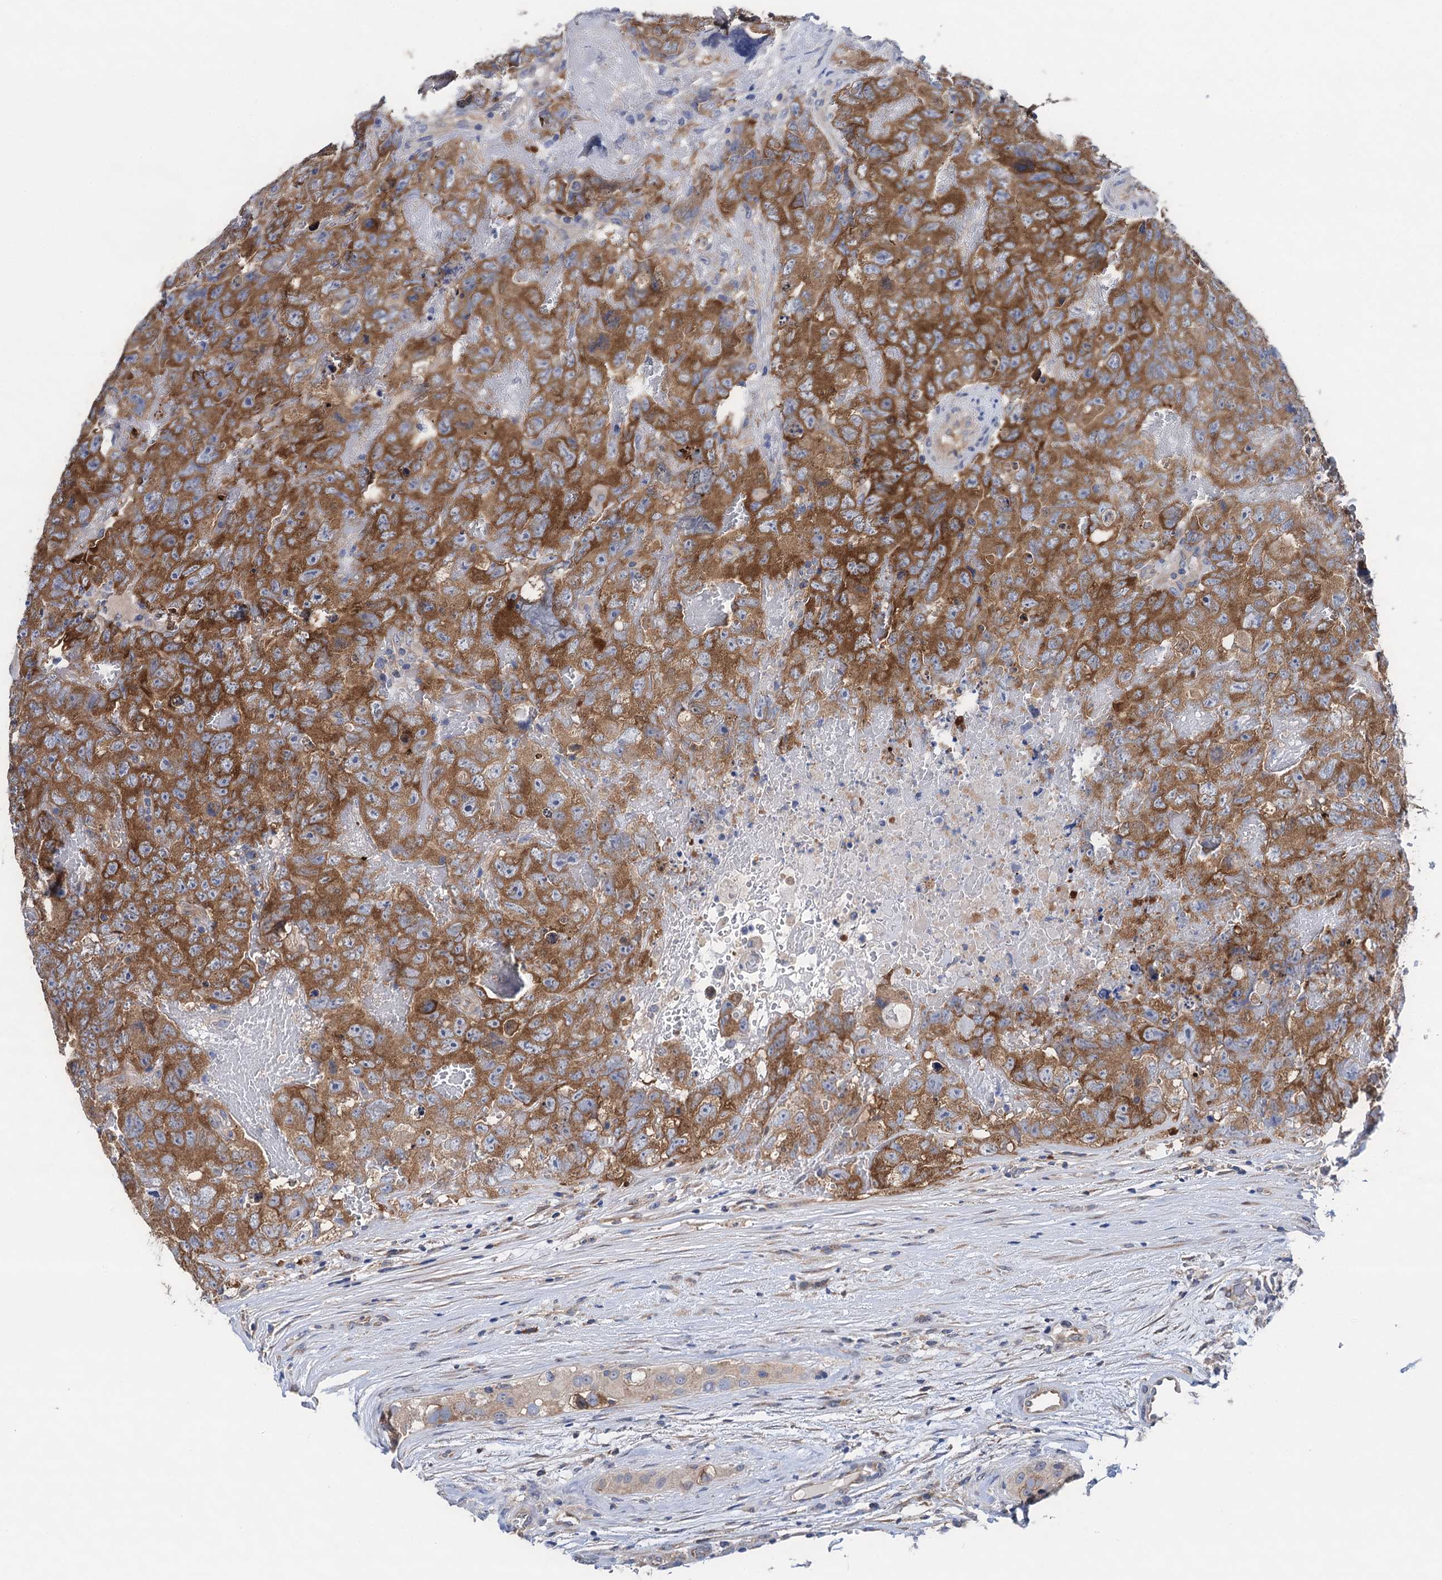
{"staining": {"intensity": "strong", "quantity": ">75%", "location": "cytoplasmic/membranous"}, "tissue": "testis cancer", "cell_type": "Tumor cells", "image_type": "cancer", "snomed": [{"axis": "morphology", "description": "Carcinoma, Embryonal, NOS"}, {"axis": "topography", "description": "Testis"}], "caption": "Immunohistochemistry image of neoplastic tissue: testis cancer stained using immunohistochemistry (IHC) exhibits high levels of strong protein expression localized specifically in the cytoplasmic/membranous of tumor cells, appearing as a cytoplasmic/membranous brown color.", "gene": "ZNRD2", "patient": {"sex": "male", "age": 45}}